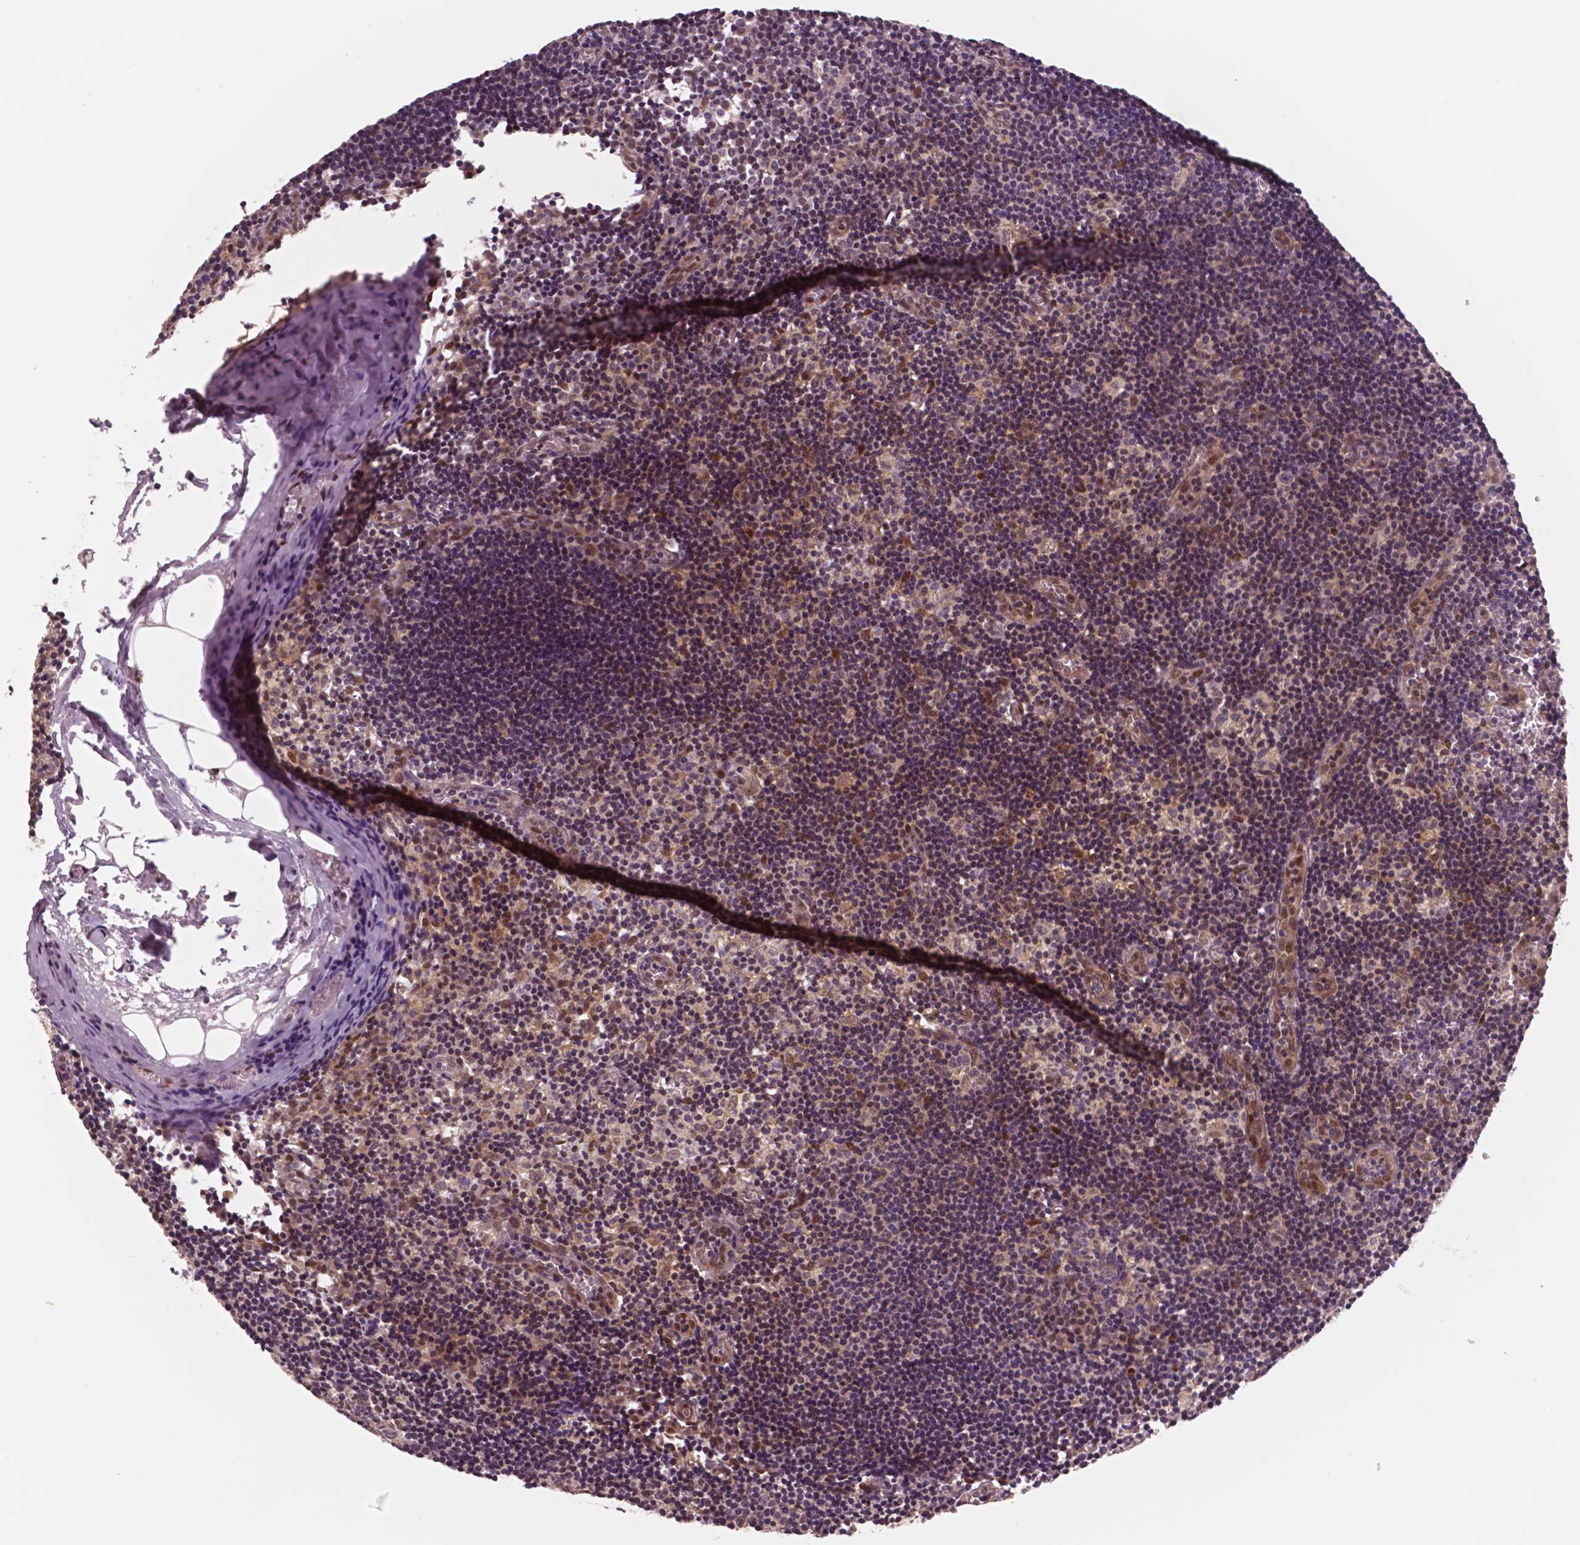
{"staining": {"intensity": "moderate", "quantity": ">75%", "location": "cytoplasmic/membranous,nuclear"}, "tissue": "lymph node", "cell_type": "Germinal center cells", "image_type": "normal", "snomed": [{"axis": "morphology", "description": "Normal tissue, NOS"}, {"axis": "topography", "description": "Lymph node"}], "caption": "Lymph node stained for a protein (brown) reveals moderate cytoplasmic/membranous,nuclear positive staining in about >75% of germinal center cells.", "gene": "STAT3", "patient": {"sex": "female", "age": 52}}